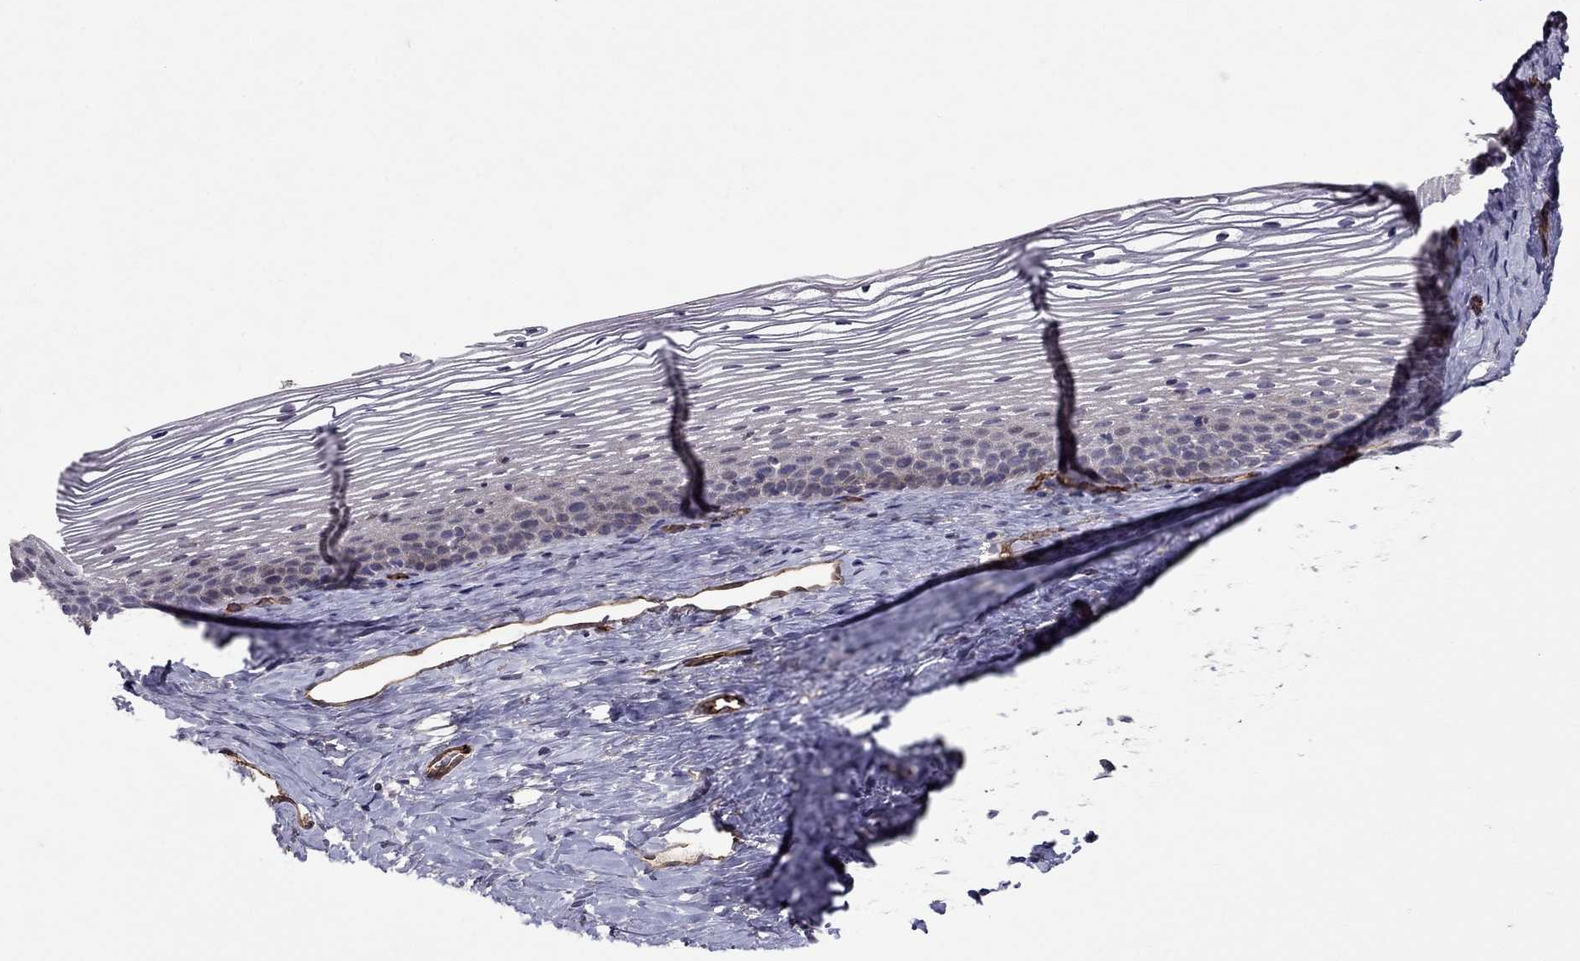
{"staining": {"intensity": "negative", "quantity": "none", "location": "none"}, "tissue": "cervix", "cell_type": "Glandular cells", "image_type": "normal", "snomed": [{"axis": "morphology", "description": "Normal tissue, NOS"}, {"axis": "topography", "description": "Cervix"}], "caption": "This is an immunohistochemistry histopathology image of normal cervix. There is no expression in glandular cells.", "gene": "RASIP1", "patient": {"sex": "female", "age": 39}}